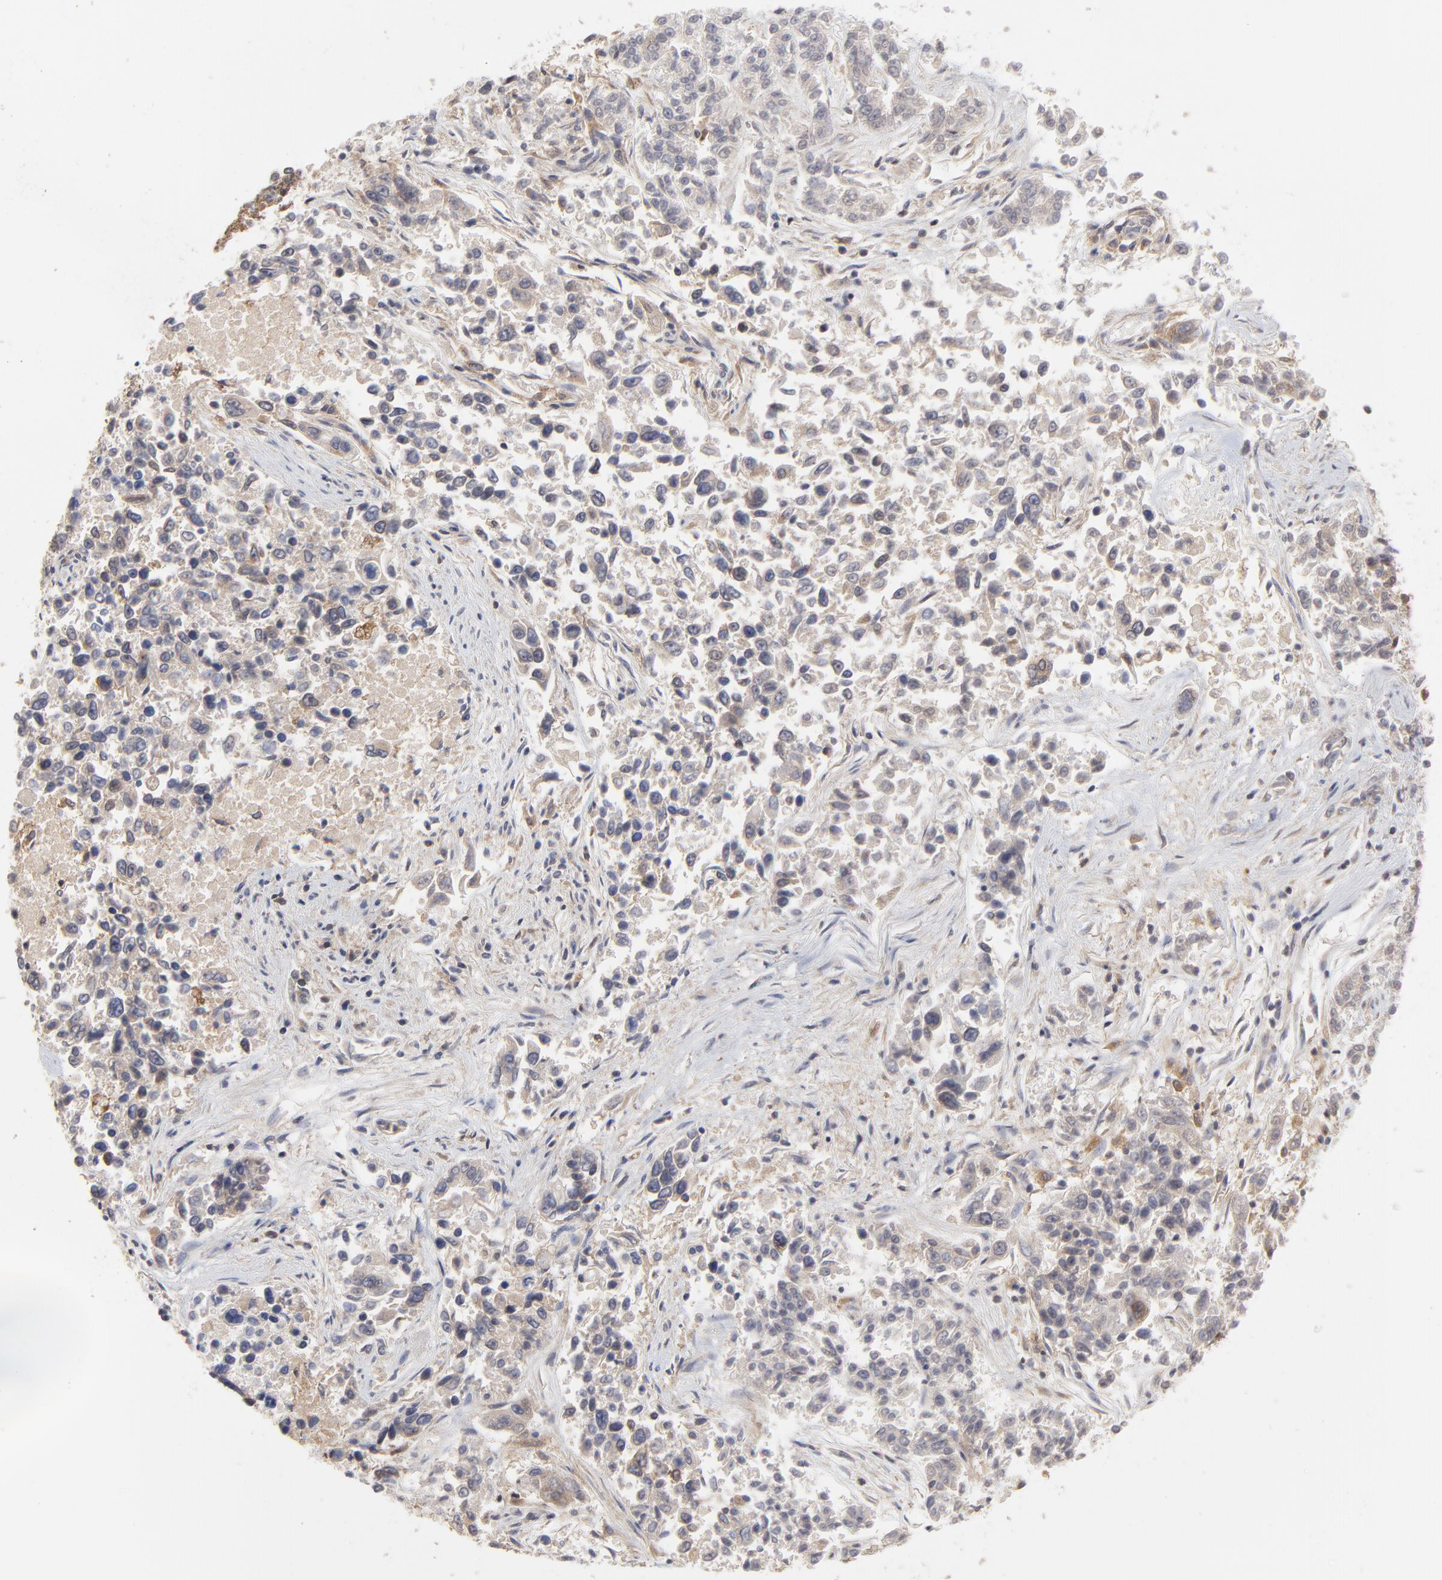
{"staining": {"intensity": "moderate", "quantity": ">75%", "location": "cytoplasmic/membranous"}, "tissue": "lung cancer", "cell_type": "Tumor cells", "image_type": "cancer", "snomed": [{"axis": "morphology", "description": "Adenocarcinoma, NOS"}, {"axis": "topography", "description": "Lung"}], "caption": "Immunohistochemical staining of lung cancer demonstrates medium levels of moderate cytoplasmic/membranous expression in approximately >75% of tumor cells. The staining is performed using DAB brown chromogen to label protein expression. The nuclei are counter-stained blue using hematoxylin.", "gene": "RAB9A", "patient": {"sex": "male", "age": 84}}